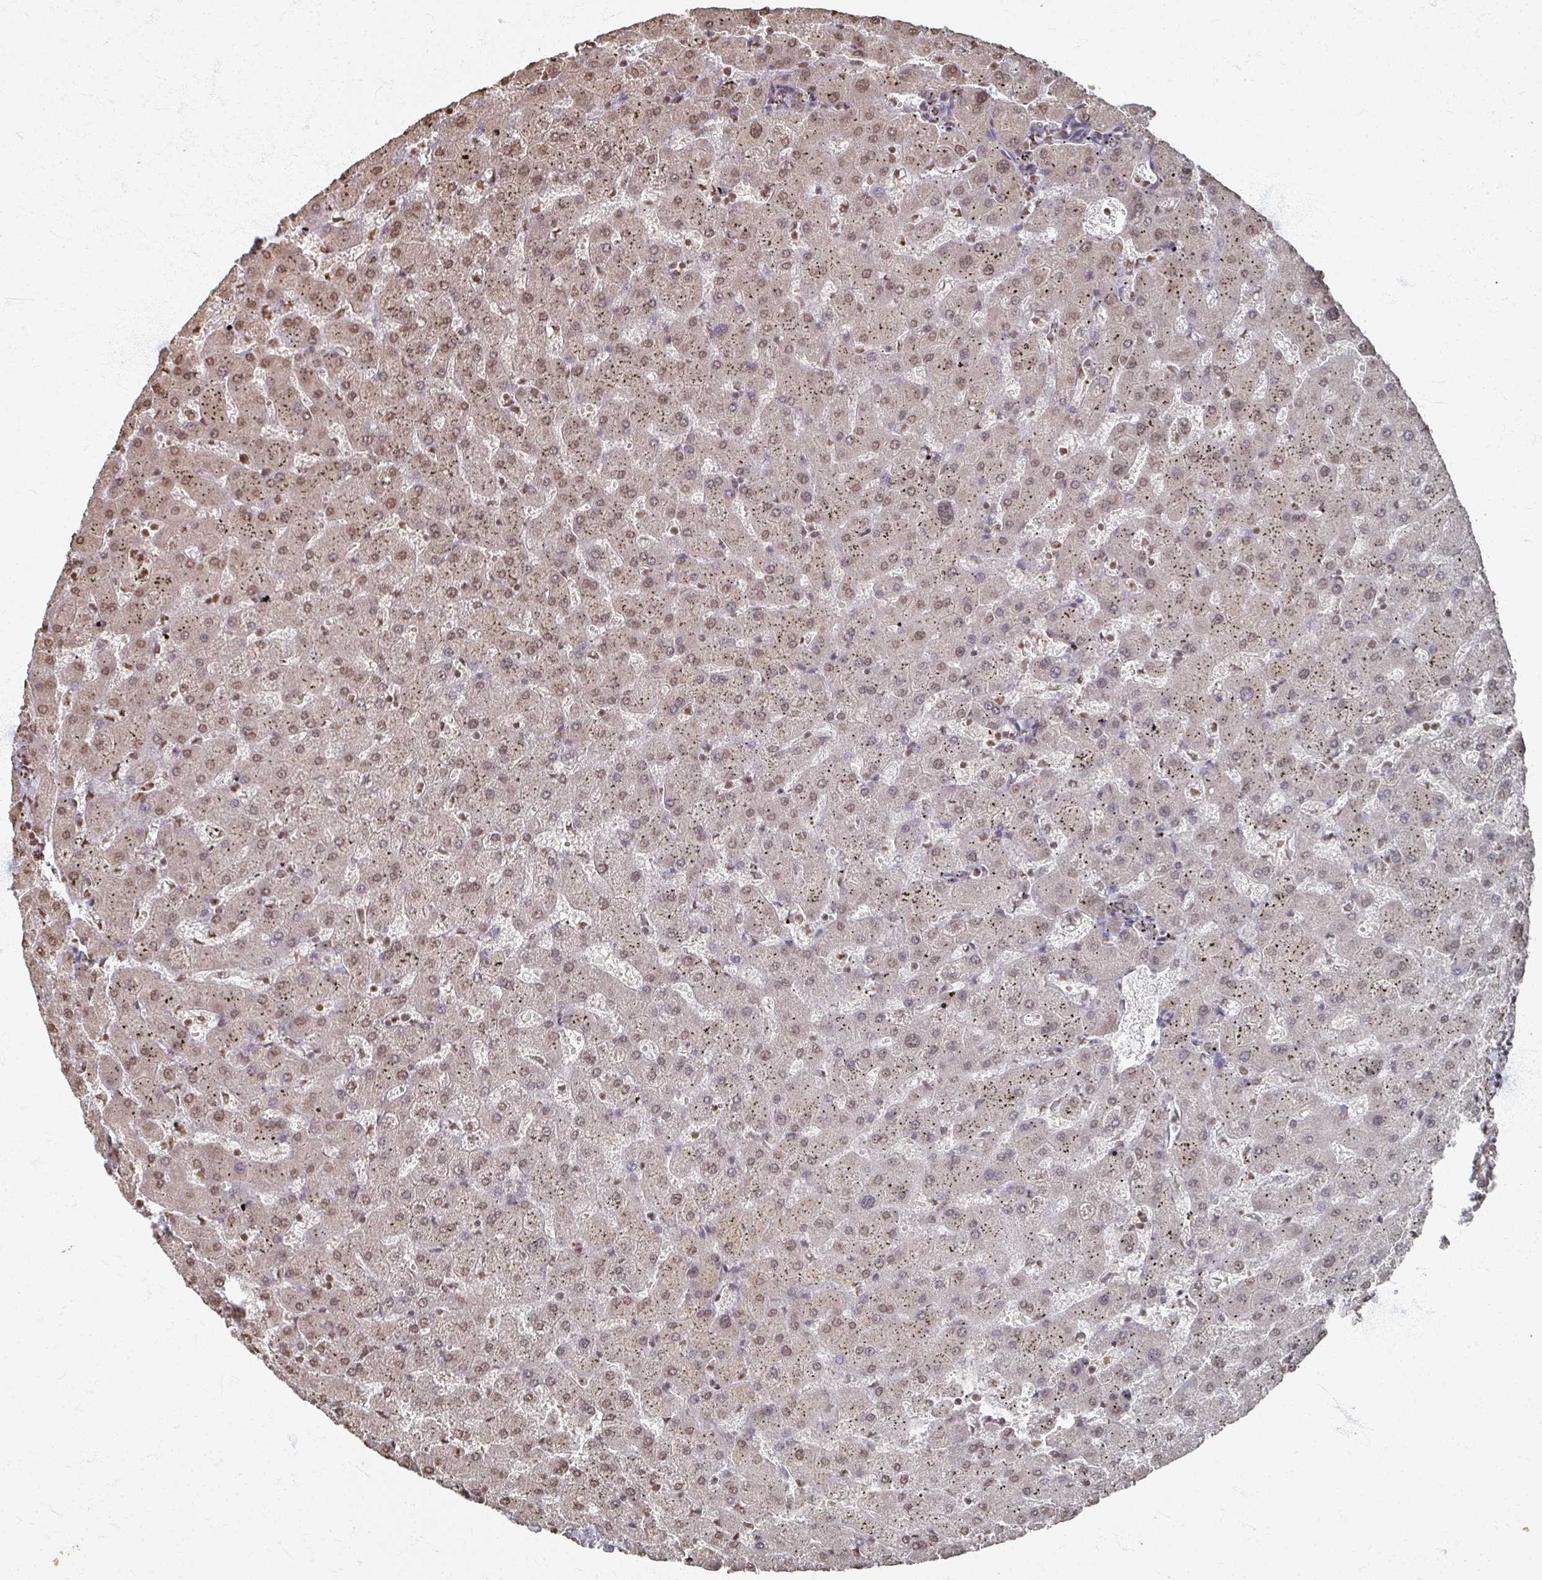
{"staining": {"intensity": "weak", "quantity": ">75%", "location": "nuclear"}, "tissue": "liver", "cell_type": "Cholangiocytes", "image_type": "normal", "snomed": [{"axis": "morphology", "description": "Normal tissue, NOS"}, {"axis": "topography", "description": "Liver"}], "caption": "Immunohistochemical staining of unremarkable human liver displays low levels of weak nuclear positivity in approximately >75% of cholangiocytes. (Stains: DAB (3,3'-diaminobenzidine) in brown, nuclei in blue, Microscopy: brightfield microscopy at high magnification).", "gene": "DCUN1D5", "patient": {"sex": "female", "age": 63}}